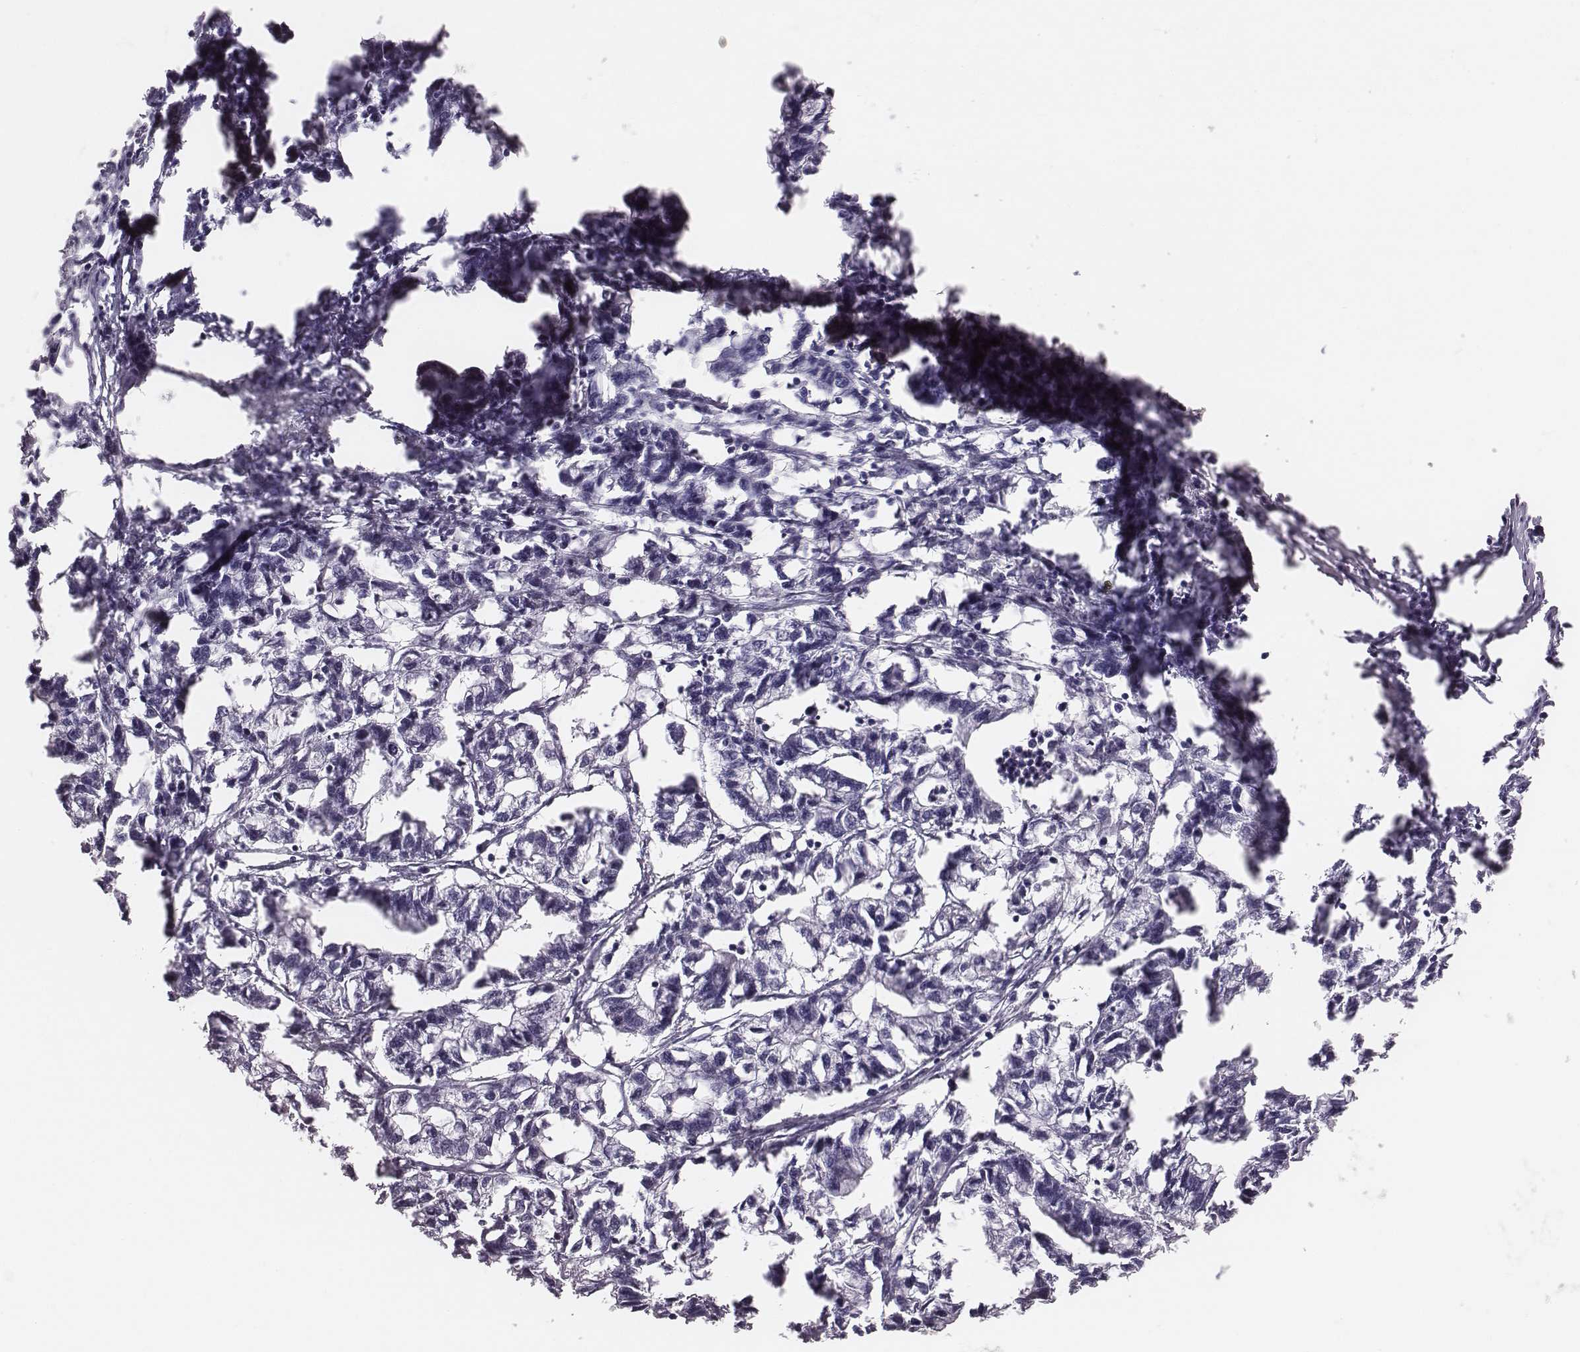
{"staining": {"intensity": "negative", "quantity": "none", "location": "none"}, "tissue": "stomach cancer", "cell_type": "Tumor cells", "image_type": "cancer", "snomed": [{"axis": "morphology", "description": "Adenocarcinoma, NOS"}, {"axis": "topography", "description": "Stomach"}], "caption": "A photomicrograph of stomach adenocarcinoma stained for a protein displays no brown staining in tumor cells. The staining is performed using DAB brown chromogen with nuclei counter-stained in using hematoxylin.", "gene": "PDE8B", "patient": {"sex": "male", "age": 83}}